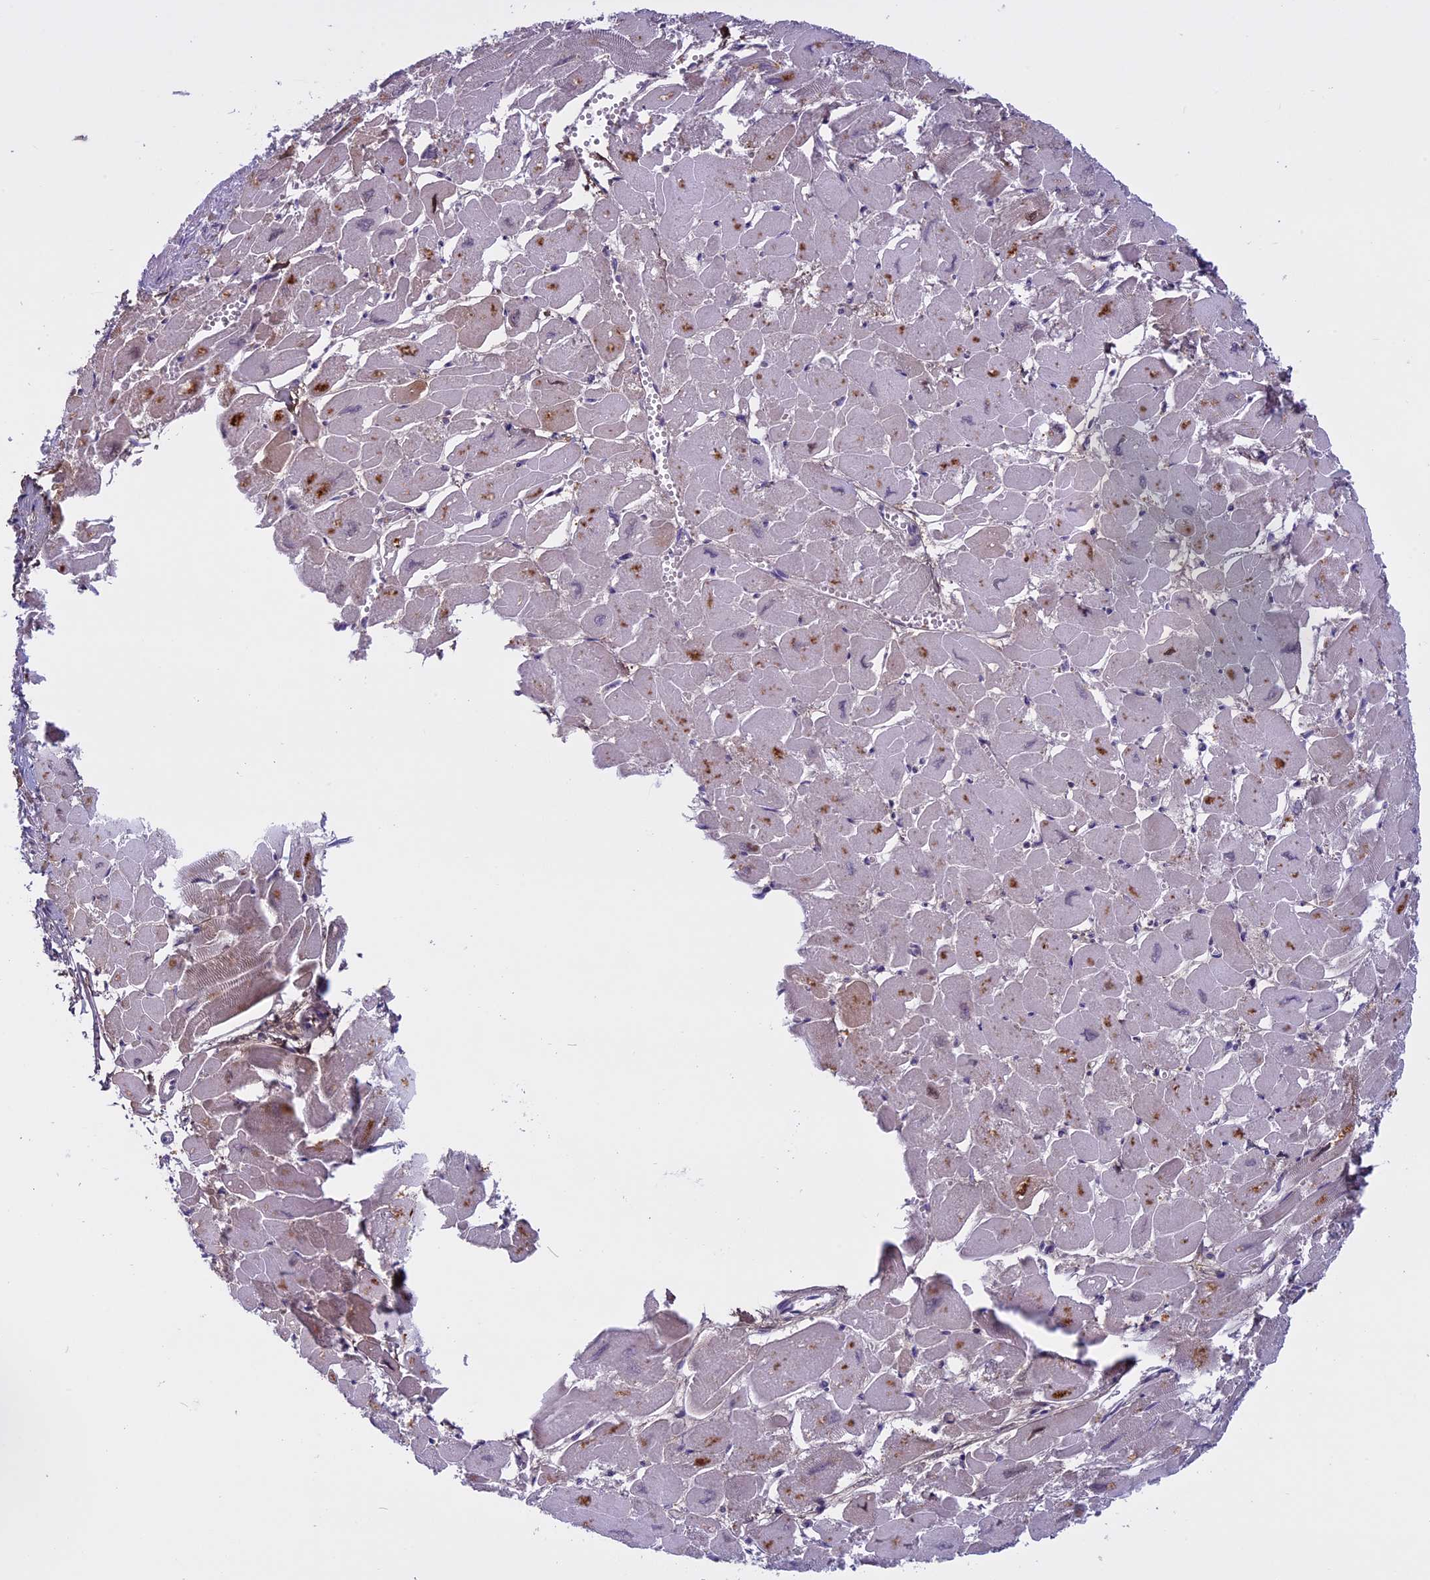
{"staining": {"intensity": "negative", "quantity": "none", "location": "none"}, "tissue": "heart muscle", "cell_type": "Cardiomyocytes", "image_type": "normal", "snomed": [{"axis": "morphology", "description": "Normal tissue, NOS"}, {"axis": "topography", "description": "Heart"}], "caption": "This is an immunohistochemistry photomicrograph of benign heart muscle. There is no expression in cardiomyocytes.", "gene": "DCTN5", "patient": {"sex": "male", "age": 54}}